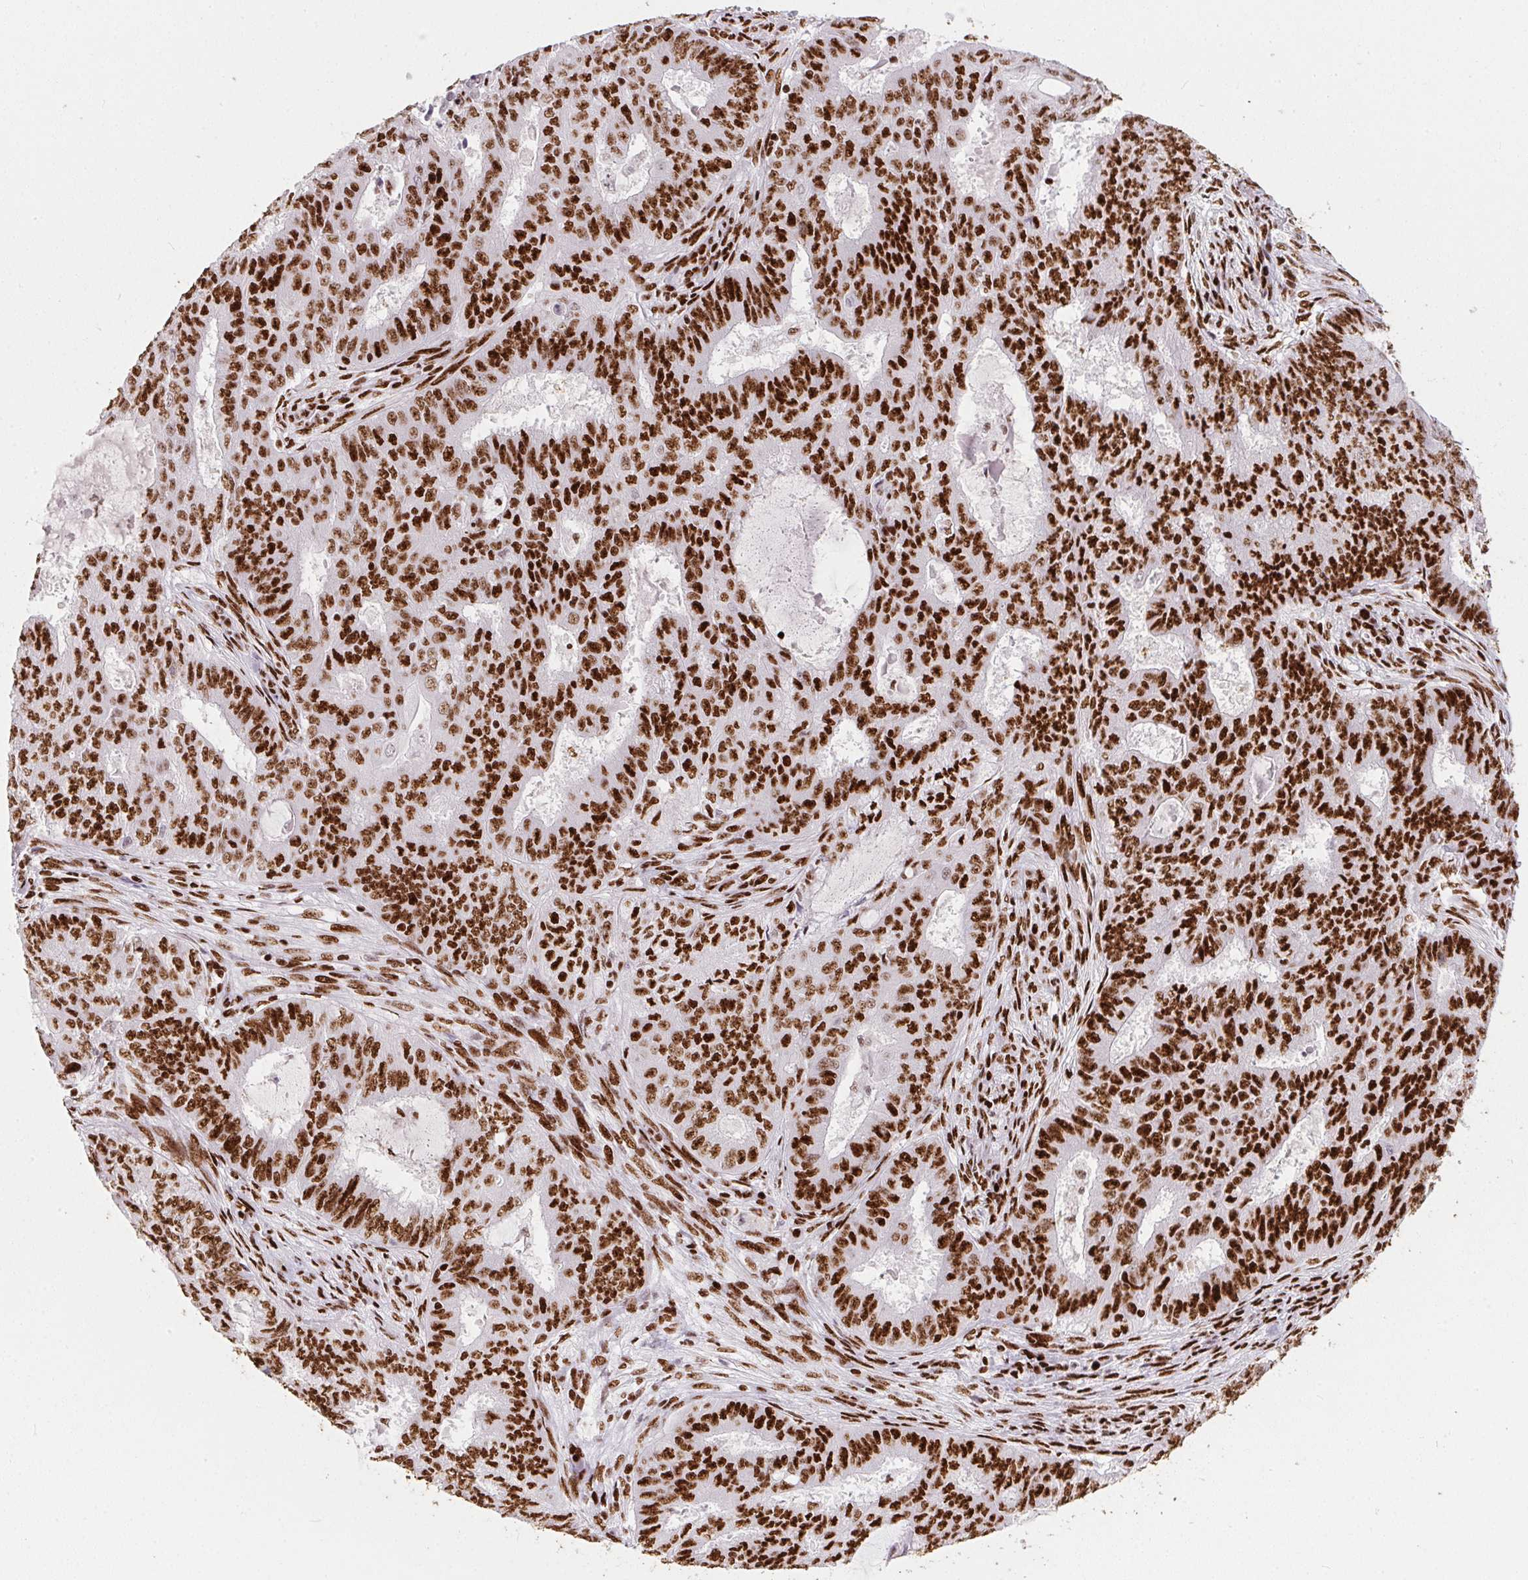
{"staining": {"intensity": "strong", "quantity": ">75%", "location": "nuclear"}, "tissue": "endometrial cancer", "cell_type": "Tumor cells", "image_type": "cancer", "snomed": [{"axis": "morphology", "description": "Adenocarcinoma, NOS"}, {"axis": "topography", "description": "Endometrium"}], "caption": "IHC photomicrograph of endometrial cancer (adenocarcinoma) stained for a protein (brown), which demonstrates high levels of strong nuclear expression in approximately >75% of tumor cells.", "gene": "PAGE3", "patient": {"sex": "female", "age": 62}}